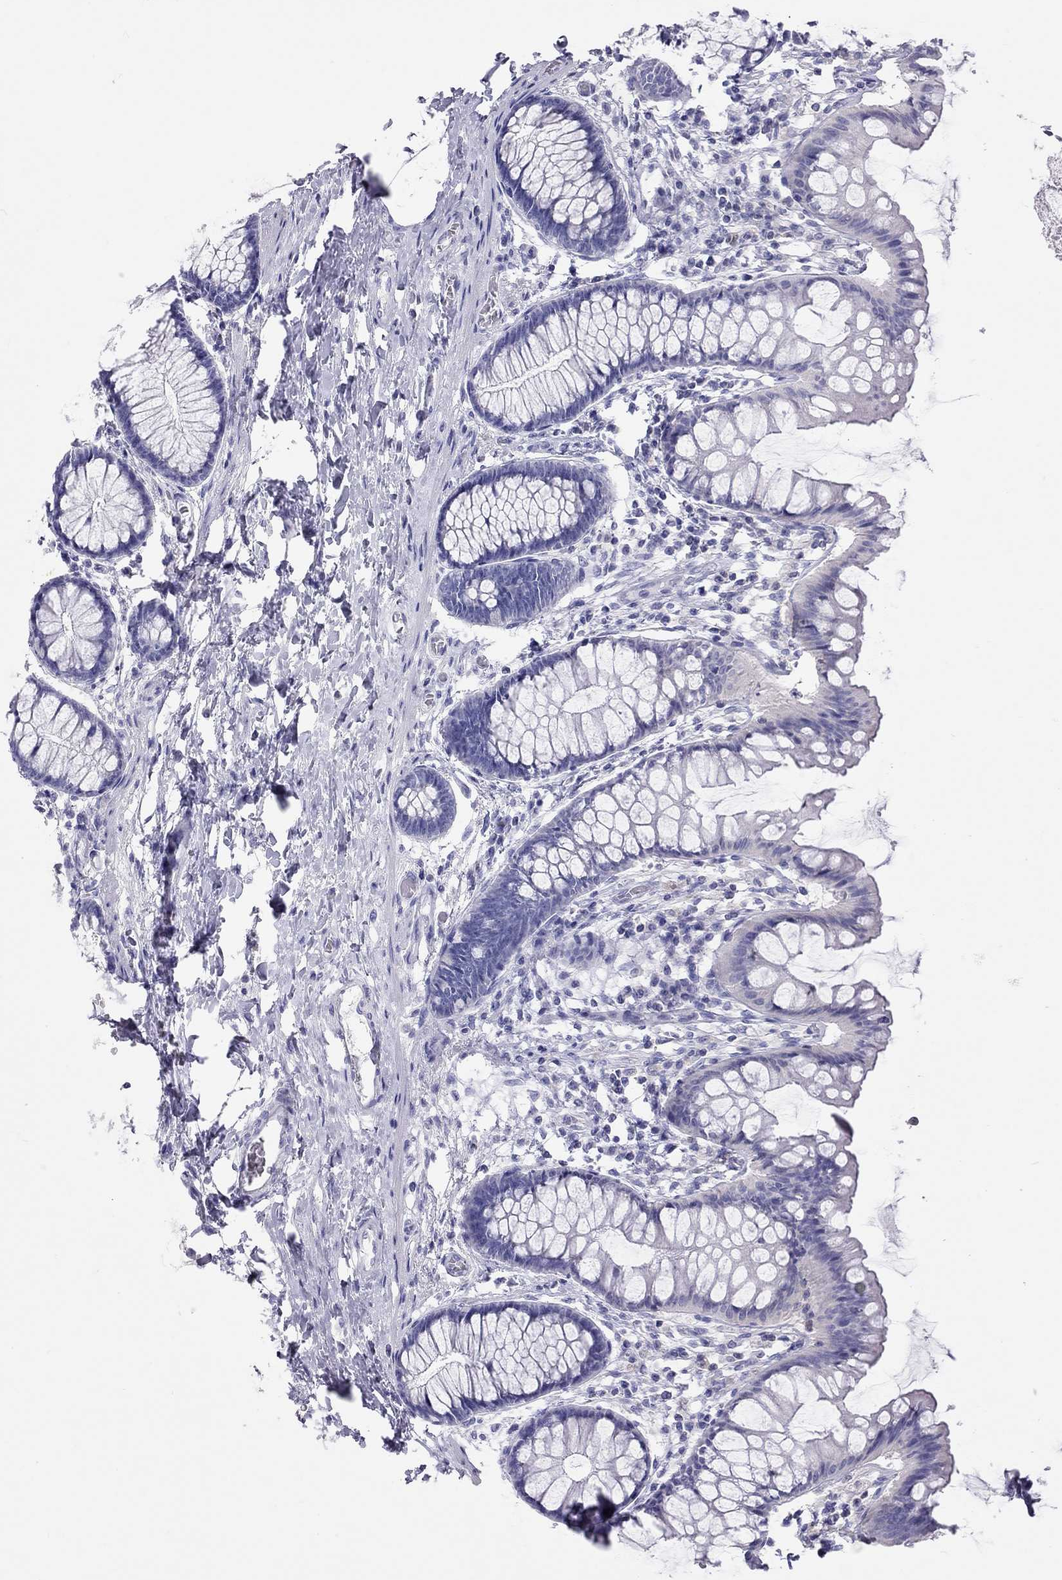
{"staining": {"intensity": "negative", "quantity": "none", "location": "none"}, "tissue": "colon", "cell_type": "Endothelial cells", "image_type": "normal", "snomed": [{"axis": "morphology", "description": "Normal tissue, NOS"}, {"axis": "topography", "description": "Colon"}], "caption": "An immunohistochemistry micrograph of normal colon is shown. There is no staining in endothelial cells of colon. The staining was performed using DAB (3,3'-diaminobenzidine) to visualize the protein expression in brown, while the nuclei were stained in blue with hematoxylin (Magnification: 20x).", "gene": "STAG3", "patient": {"sex": "female", "age": 65}}